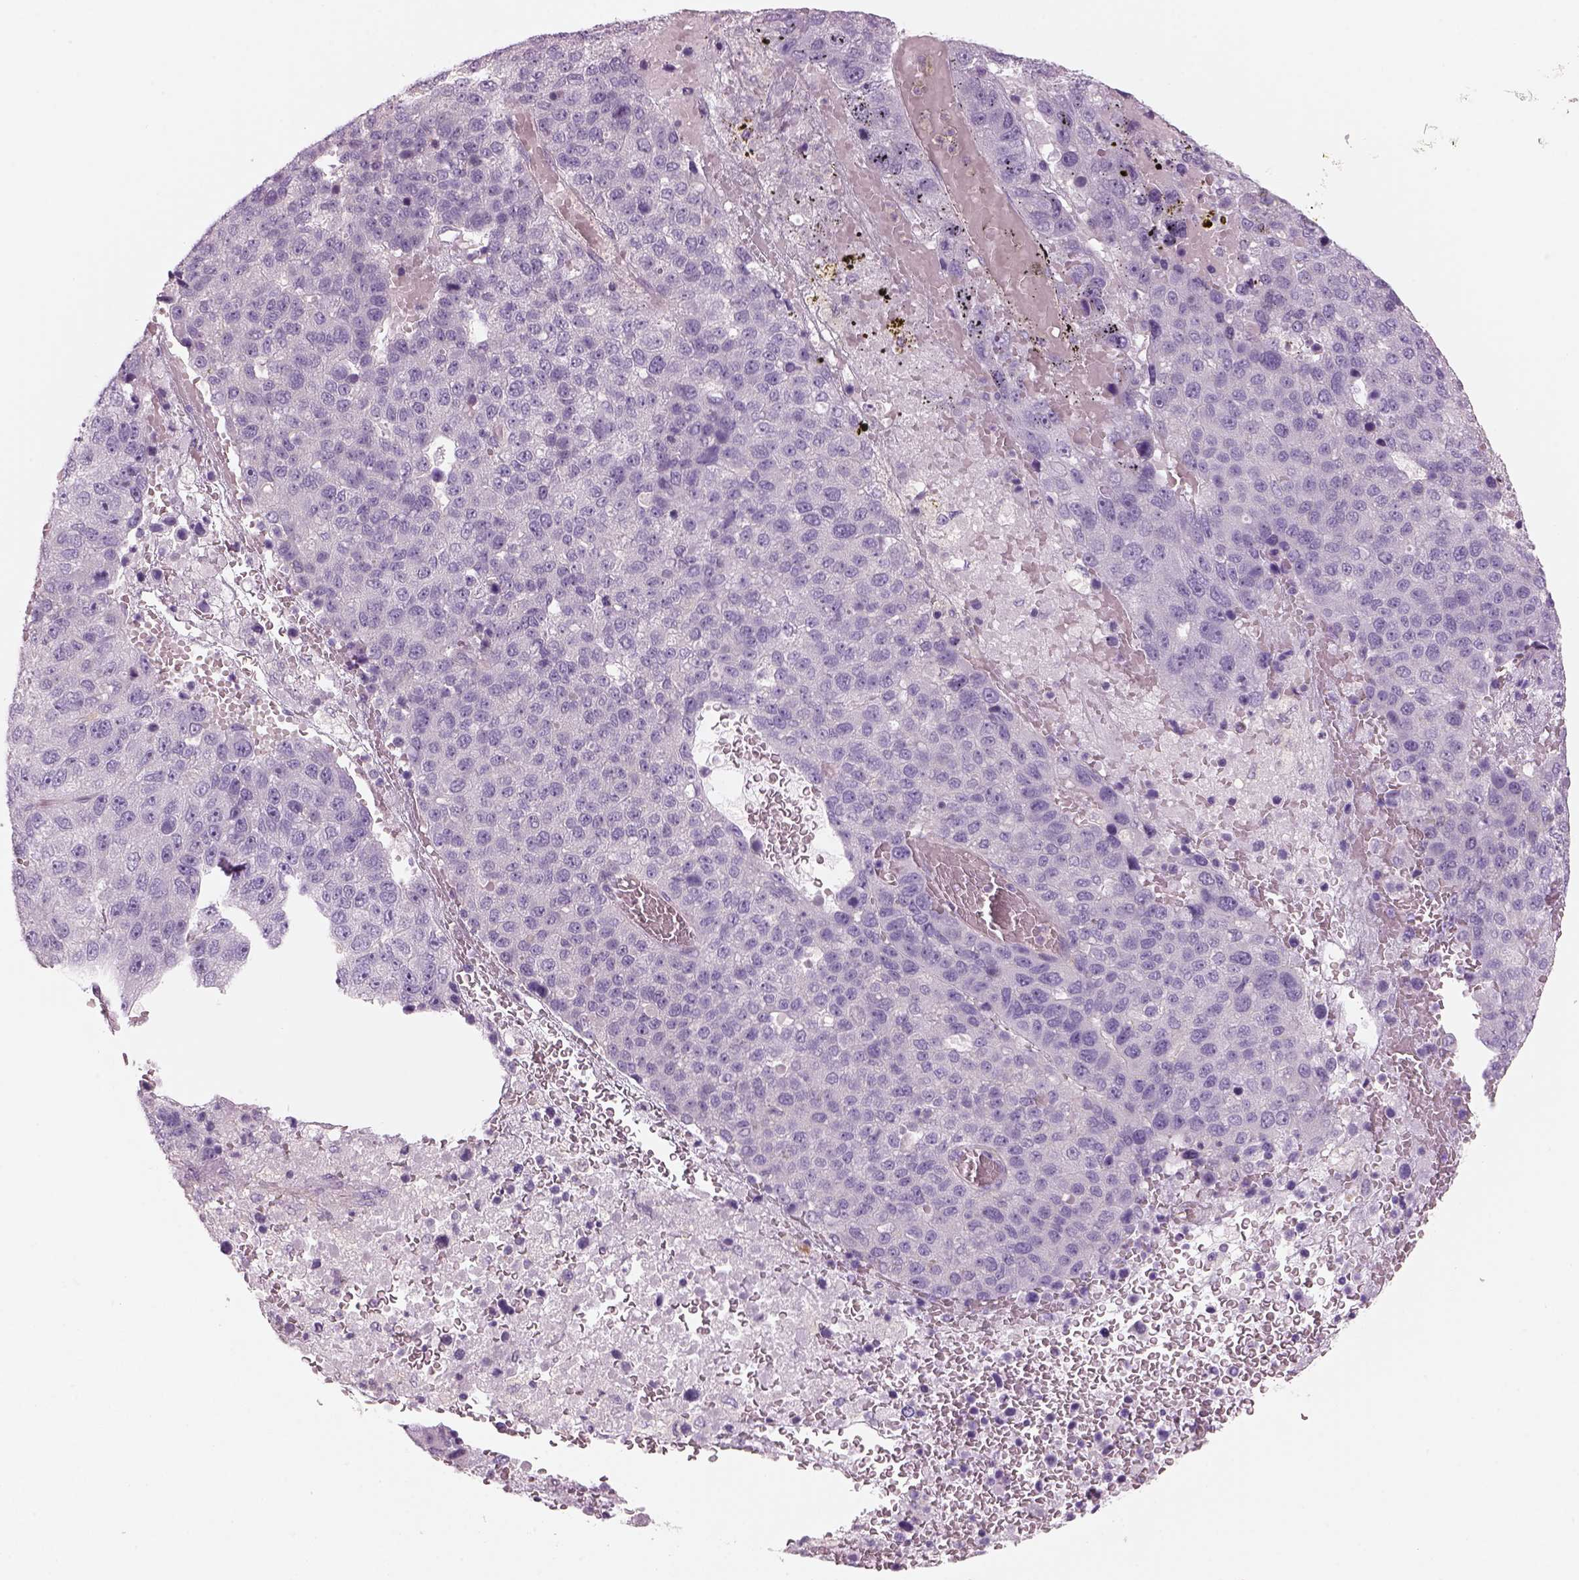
{"staining": {"intensity": "negative", "quantity": "none", "location": "none"}, "tissue": "pancreatic cancer", "cell_type": "Tumor cells", "image_type": "cancer", "snomed": [{"axis": "morphology", "description": "Adenocarcinoma, NOS"}, {"axis": "topography", "description": "Pancreas"}], "caption": "The histopathology image displays no staining of tumor cells in adenocarcinoma (pancreatic).", "gene": "SLC1A7", "patient": {"sex": "female", "age": 61}}